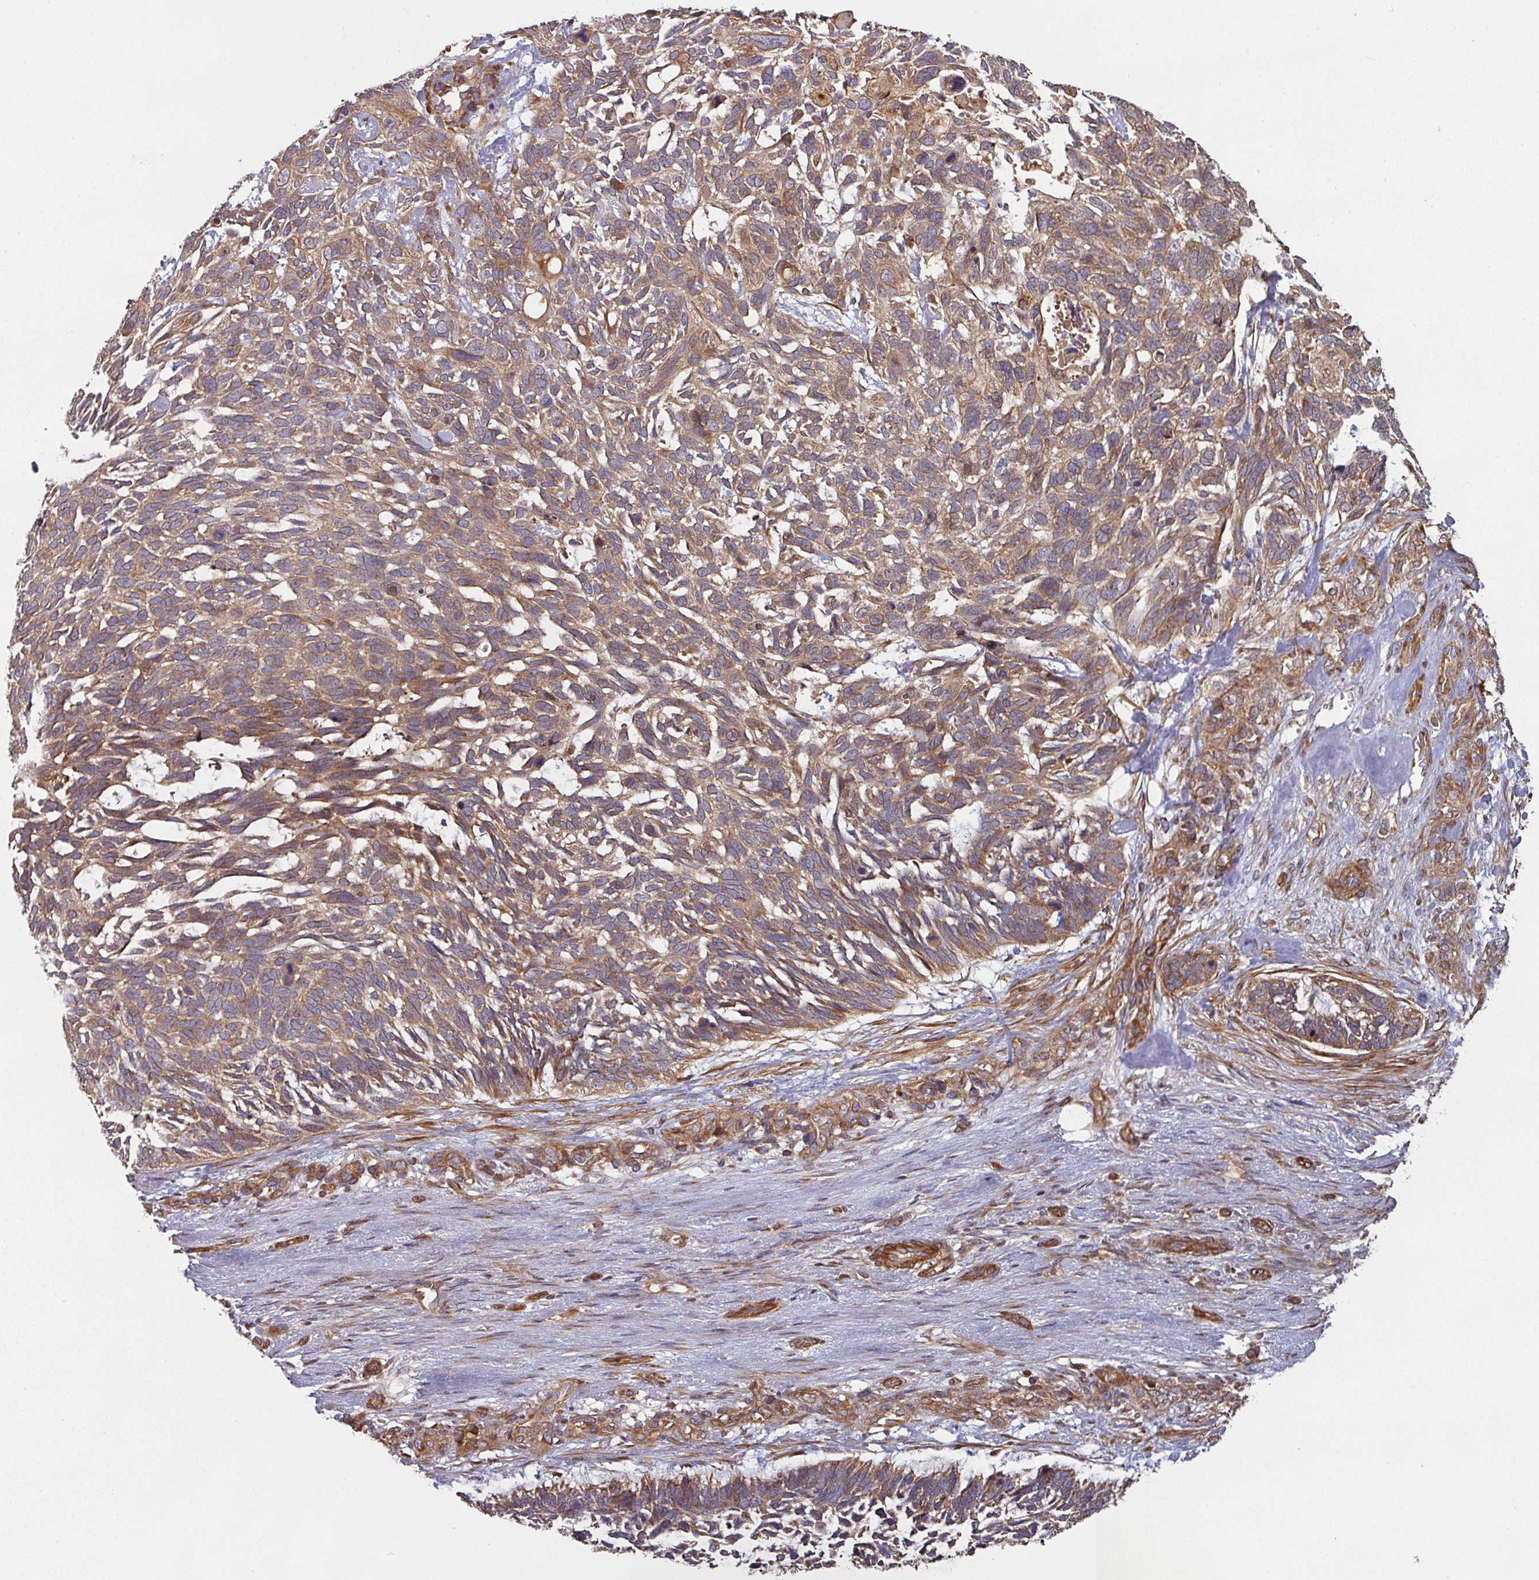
{"staining": {"intensity": "moderate", "quantity": ">75%", "location": "cytoplasmic/membranous"}, "tissue": "skin cancer", "cell_type": "Tumor cells", "image_type": "cancer", "snomed": [{"axis": "morphology", "description": "Basal cell carcinoma"}, {"axis": "topography", "description": "Skin"}], "caption": "A medium amount of moderate cytoplasmic/membranous expression is seen in approximately >75% of tumor cells in skin cancer (basal cell carcinoma) tissue.", "gene": "SIK1", "patient": {"sex": "male", "age": 88}}